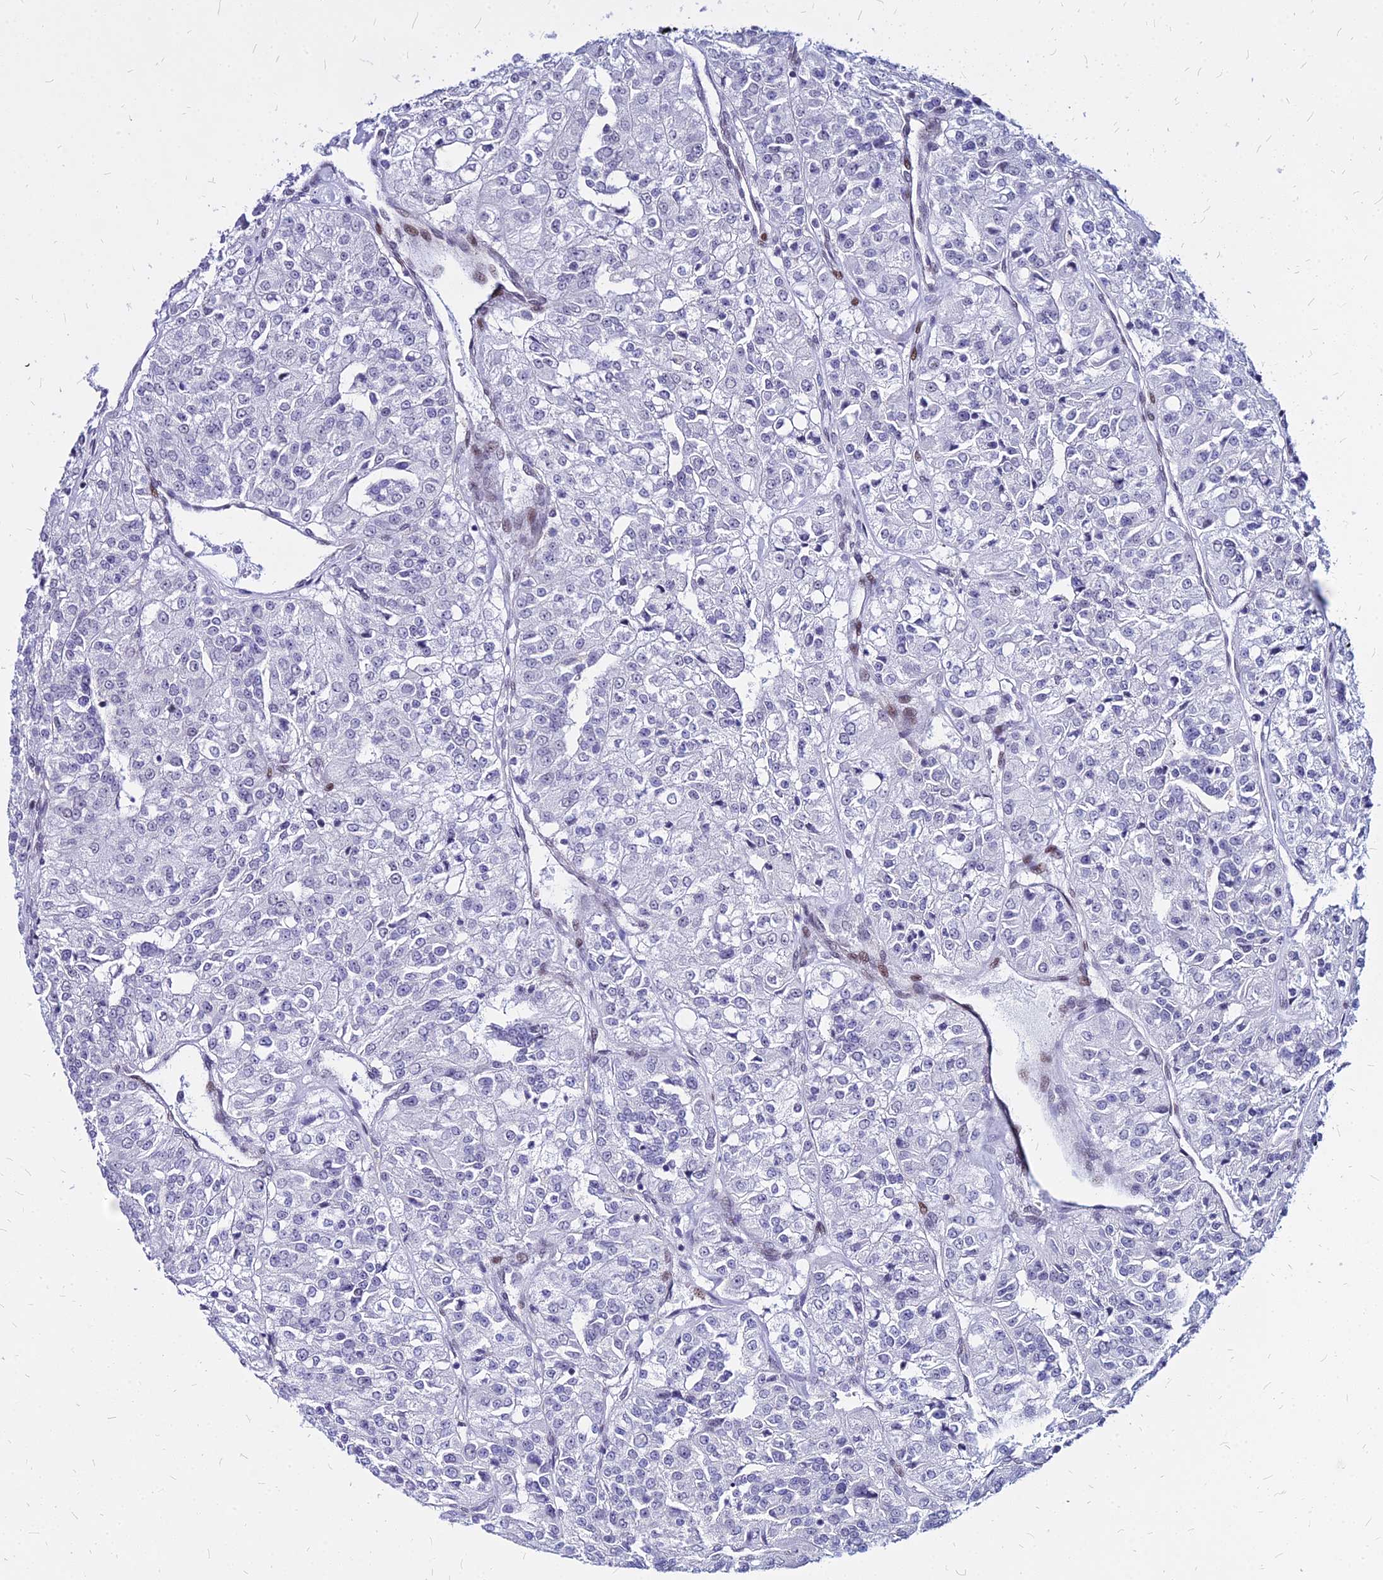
{"staining": {"intensity": "negative", "quantity": "none", "location": "none"}, "tissue": "renal cancer", "cell_type": "Tumor cells", "image_type": "cancer", "snomed": [{"axis": "morphology", "description": "Adenocarcinoma, NOS"}, {"axis": "topography", "description": "Kidney"}], "caption": "Tumor cells are negative for brown protein staining in renal adenocarcinoma. (DAB (3,3'-diaminobenzidine) IHC visualized using brightfield microscopy, high magnification).", "gene": "FDX2", "patient": {"sex": "female", "age": 63}}